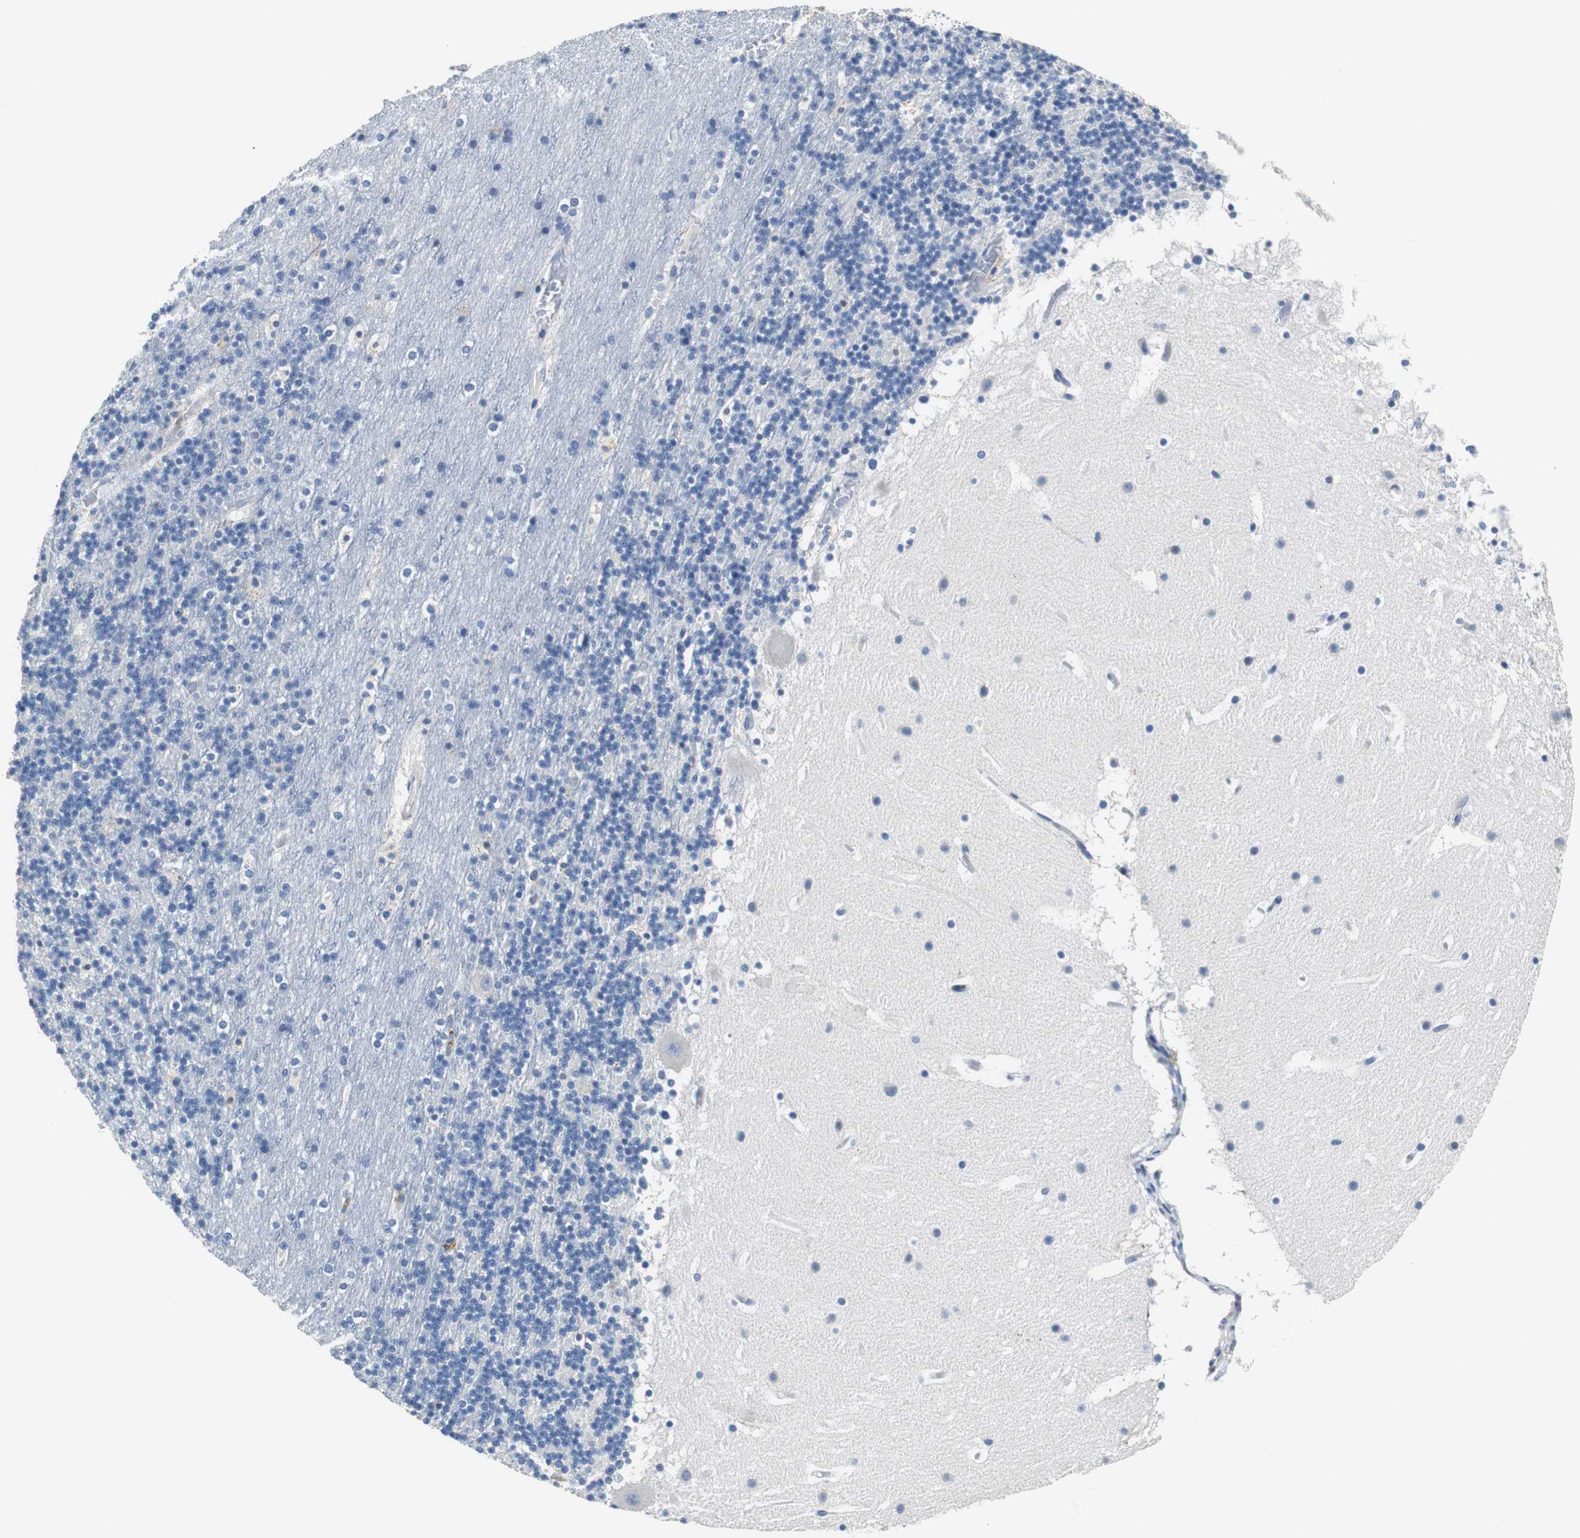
{"staining": {"intensity": "negative", "quantity": "none", "location": "none"}, "tissue": "cerebellum", "cell_type": "Cells in granular layer", "image_type": "normal", "snomed": [{"axis": "morphology", "description": "Normal tissue, NOS"}, {"axis": "topography", "description": "Cerebellum"}], "caption": "Photomicrograph shows no significant protein expression in cells in granular layer of unremarkable cerebellum. (DAB IHC visualized using brightfield microscopy, high magnification).", "gene": "VAMP8", "patient": {"sex": "male", "age": 45}}